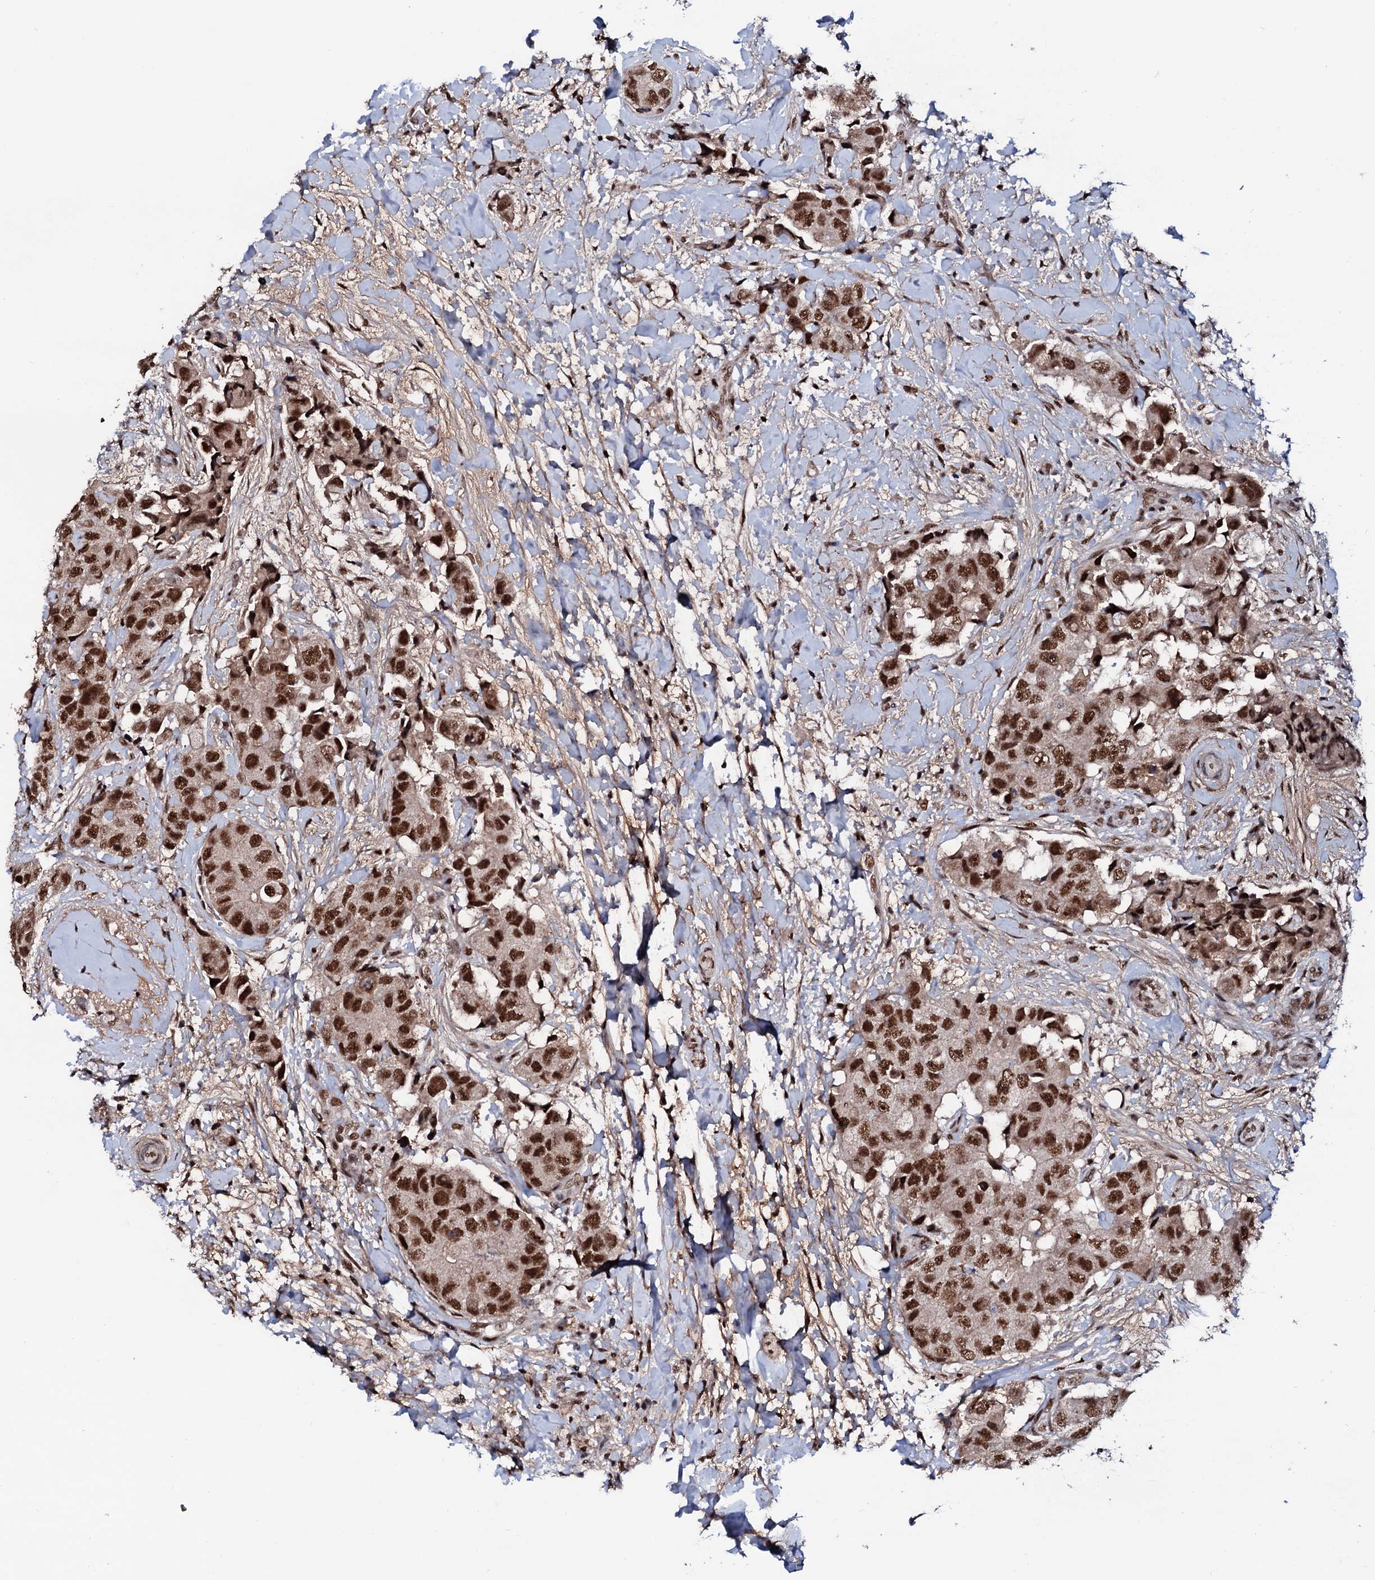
{"staining": {"intensity": "strong", "quantity": ">75%", "location": "nuclear"}, "tissue": "breast cancer", "cell_type": "Tumor cells", "image_type": "cancer", "snomed": [{"axis": "morphology", "description": "Normal tissue, NOS"}, {"axis": "morphology", "description": "Duct carcinoma"}, {"axis": "topography", "description": "Breast"}], "caption": "Immunohistochemical staining of human breast cancer shows high levels of strong nuclear staining in approximately >75% of tumor cells. Using DAB (brown) and hematoxylin (blue) stains, captured at high magnification using brightfield microscopy.", "gene": "PRPF18", "patient": {"sex": "female", "age": 62}}